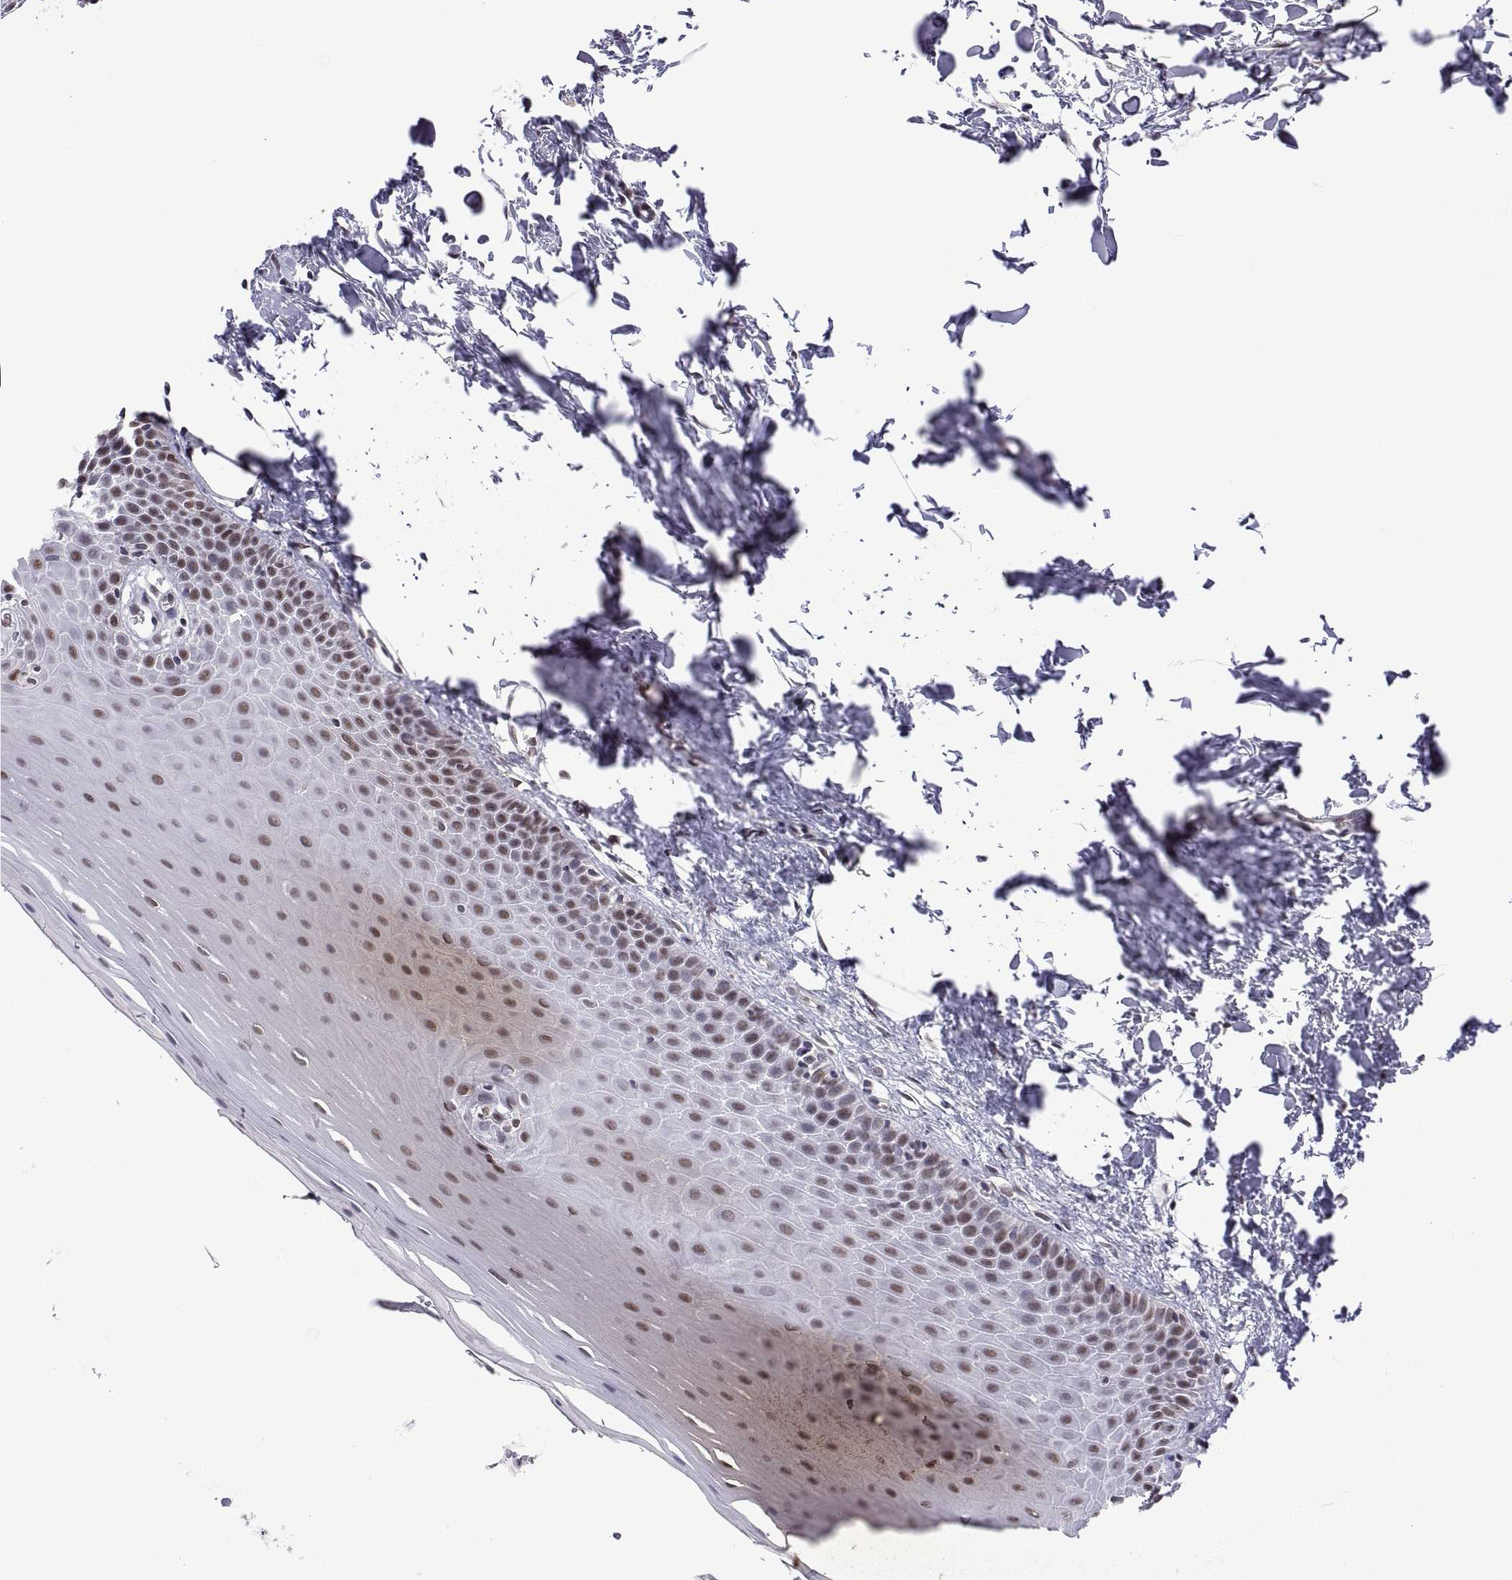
{"staining": {"intensity": "moderate", "quantity": "25%-75%", "location": "nuclear"}, "tissue": "oral mucosa", "cell_type": "Squamous epithelial cells", "image_type": "normal", "snomed": [{"axis": "morphology", "description": "Normal tissue, NOS"}, {"axis": "topography", "description": "Oral tissue"}], "caption": "Oral mucosa was stained to show a protein in brown. There is medium levels of moderate nuclear positivity in approximately 25%-75% of squamous epithelial cells. The staining is performed using DAB brown chromogen to label protein expression. The nuclei are counter-stained blue using hematoxylin.", "gene": "NR4A1", "patient": {"sex": "male", "age": 81}}